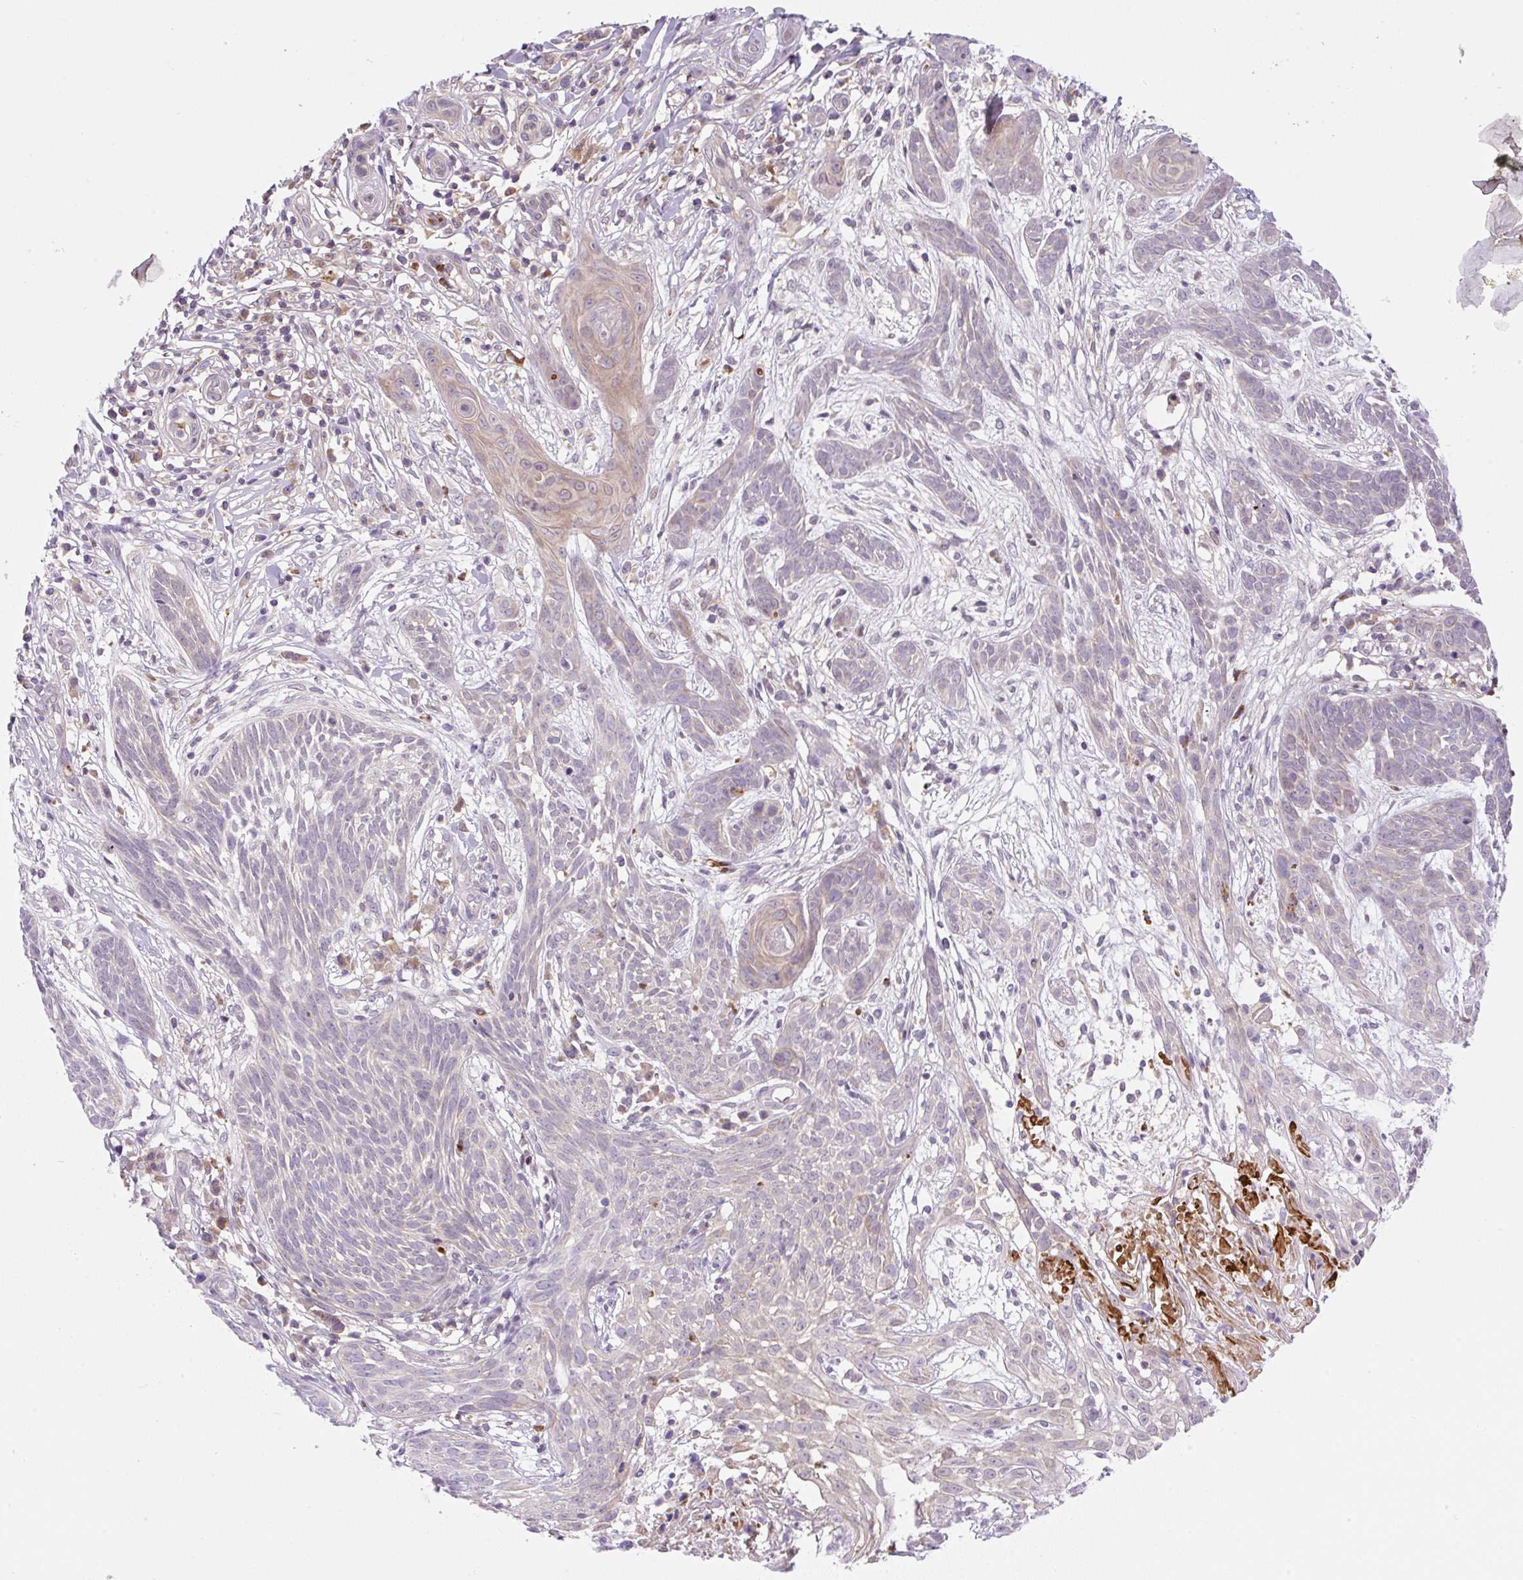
{"staining": {"intensity": "weak", "quantity": "<25%", "location": "cytoplasmic/membranous"}, "tissue": "skin cancer", "cell_type": "Tumor cells", "image_type": "cancer", "snomed": [{"axis": "morphology", "description": "Basal cell carcinoma"}, {"axis": "topography", "description": "Skin"}, {"axis": "topography", "description": "Skin, foot"}], "caption": "Image shows no significant protein positivity in tumor cells of skin basal cell carcinoma. Nuclei are stained in blue.", "gene": "OMA1", "patient": {"sex": "female", "age": 86}}